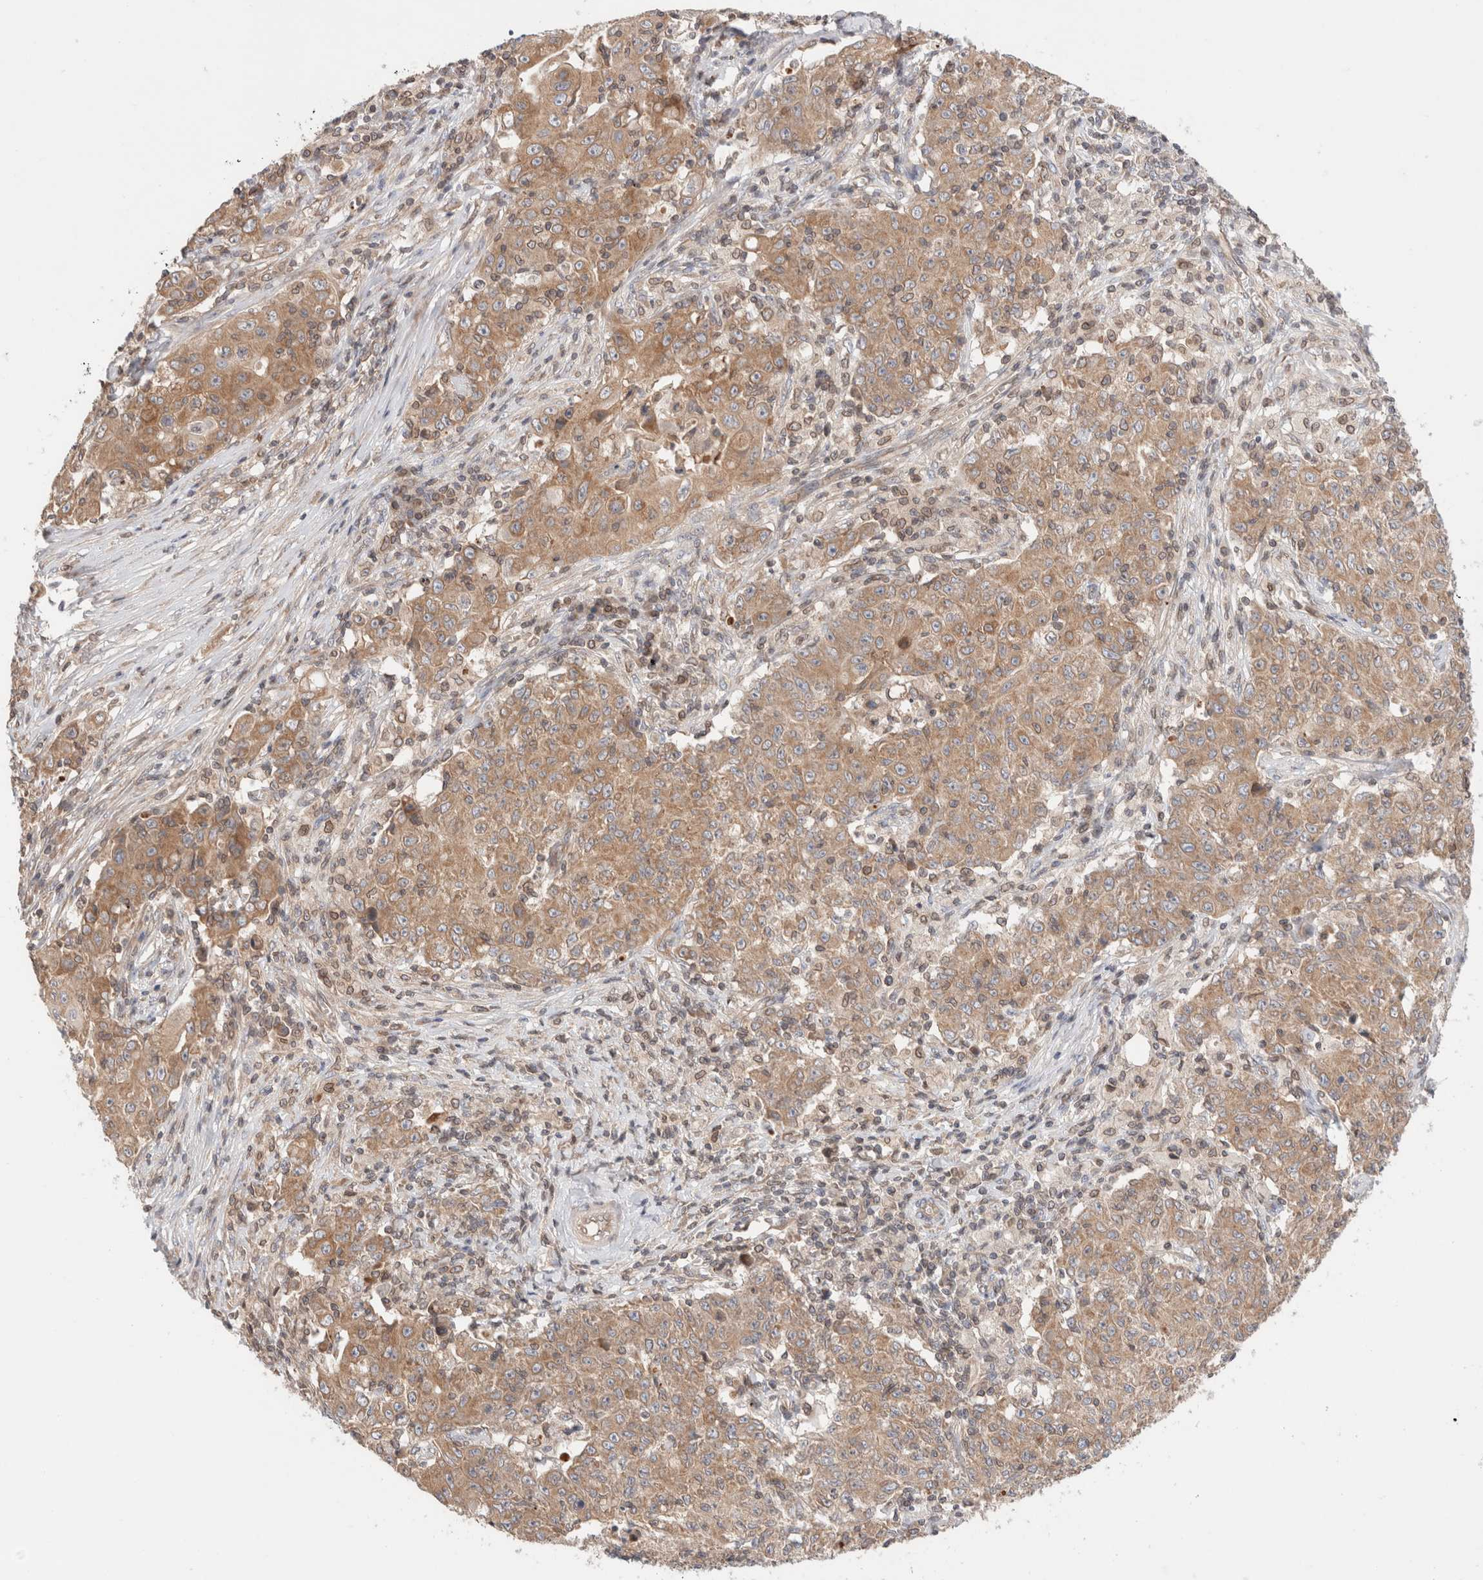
{"staining": {"intensity": "moderate", "quantity": ">75%", "location": "cytoplasmic/membranous"}, "tissue": "ovarian cancer", "cell_type": "Tumor cells", "image_type": "cancer", "snomed": [{"axis": "morphology", "description": "Carcinoma, endometroid"}, {"axis": "topography", "description": "Ovary"}], "caption": "Immunohistochemistry image of human ovarian endometroid carcinoma stained for a protein (brown), which reveals medium levels of moderate cytoplasmic/membranous positivity in about >75% of tumor cells.", "gene": "SIKE1", "patient": {"sex": "female", "age": 42}}